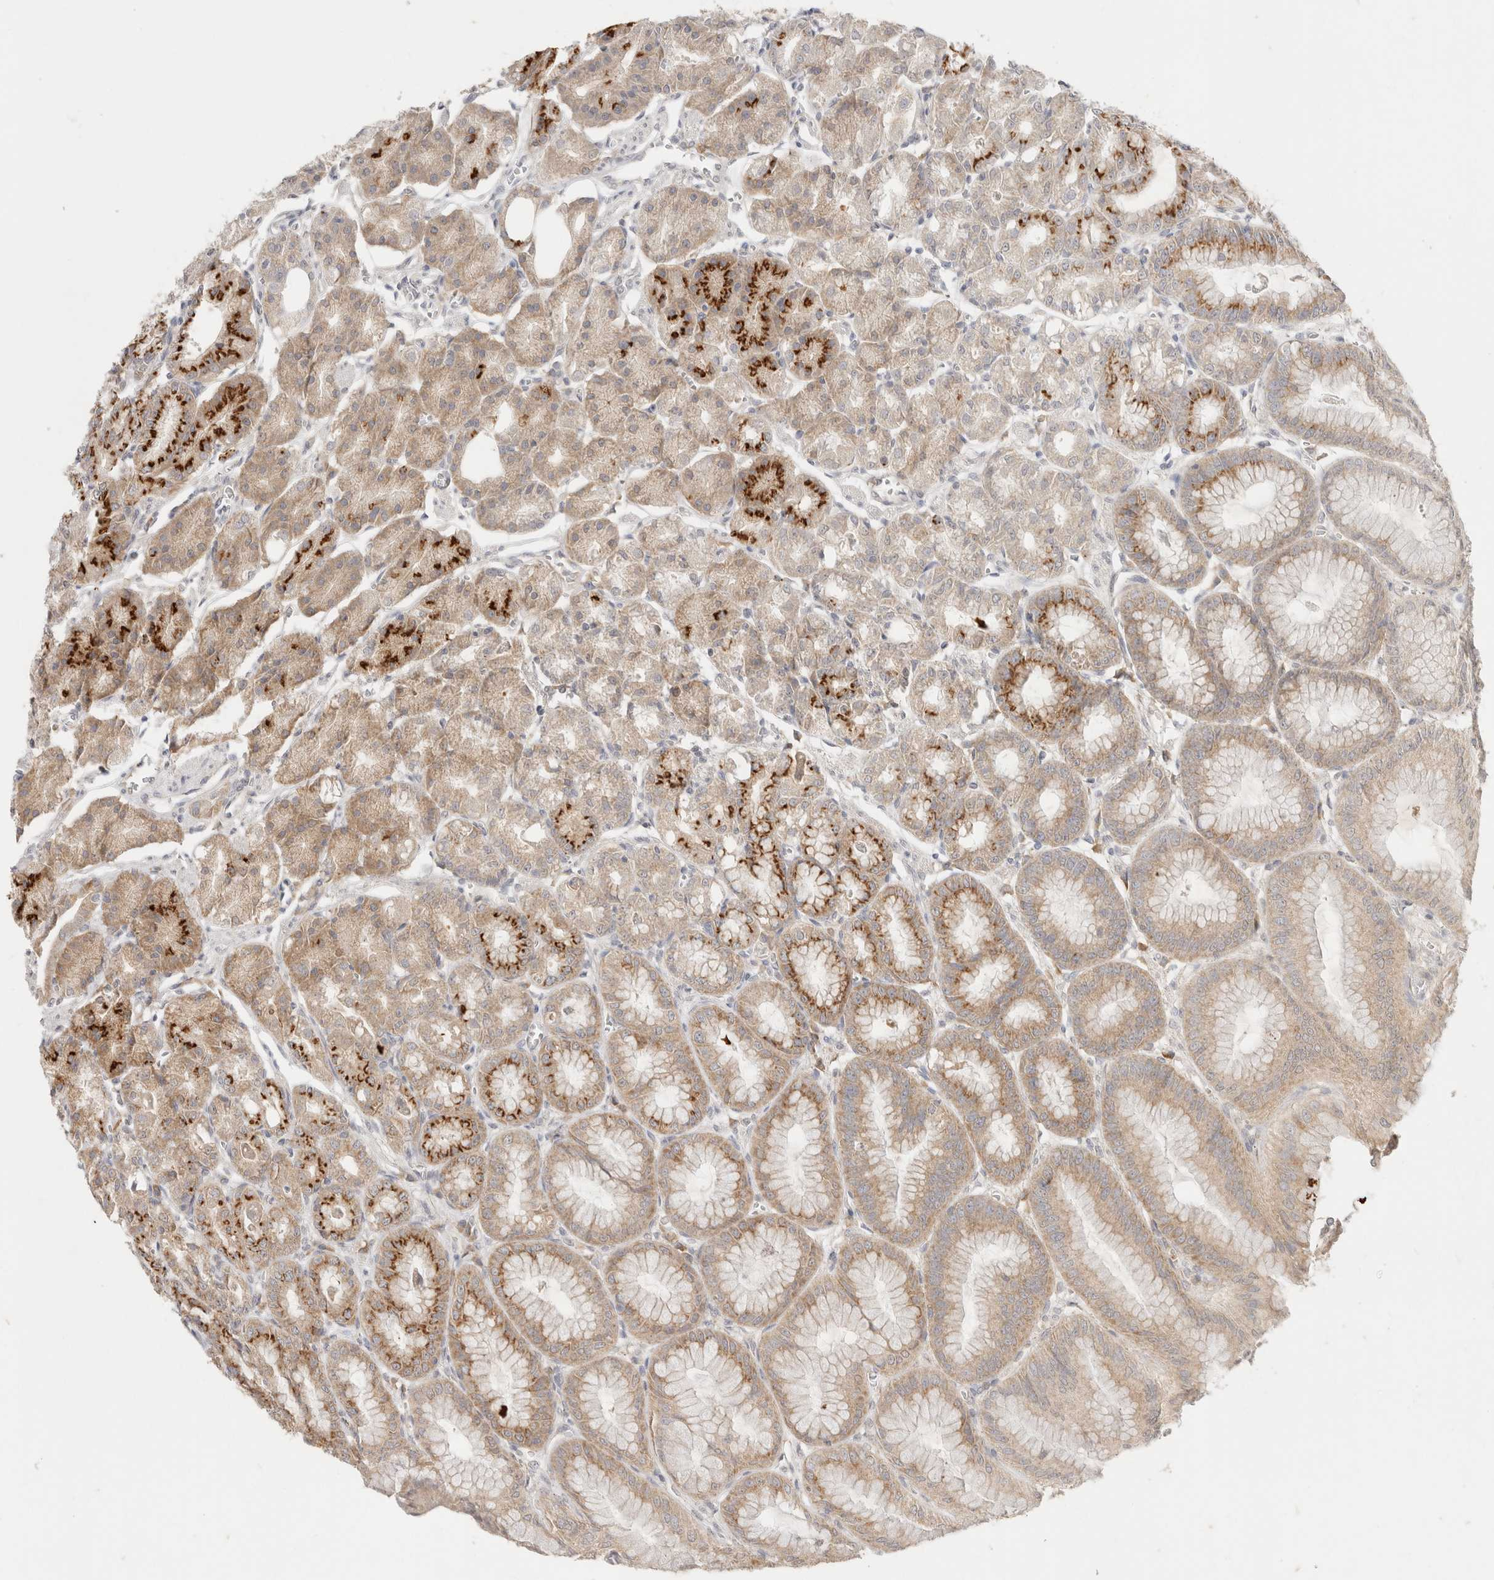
{"staining": {"intensity": "moderate", "quantity": ">75%", "location": "cytoplasmic/membranous"}, "tissue": "stomach", "cell_type": "Glandular cells", "image_type": "normal", "snomed": [{"axis": "morphology", "description": "Normal tissue, NOS"}, {"axis": "topography", "description": "Stomach, lower"}], "caption": "Immunohistochemistry histopathology image of unremarkable stomach: stomach stained using immunohistochemistry (IHC) demonstrates medium levels of moderate protein expression localized specifically in the cytoplasmic/membranous of glandular cells, appearing as a cytoplasmic/membranous brown color.", "gene": "CHRM4", "patient": {"sex": "male", "age": 71}}